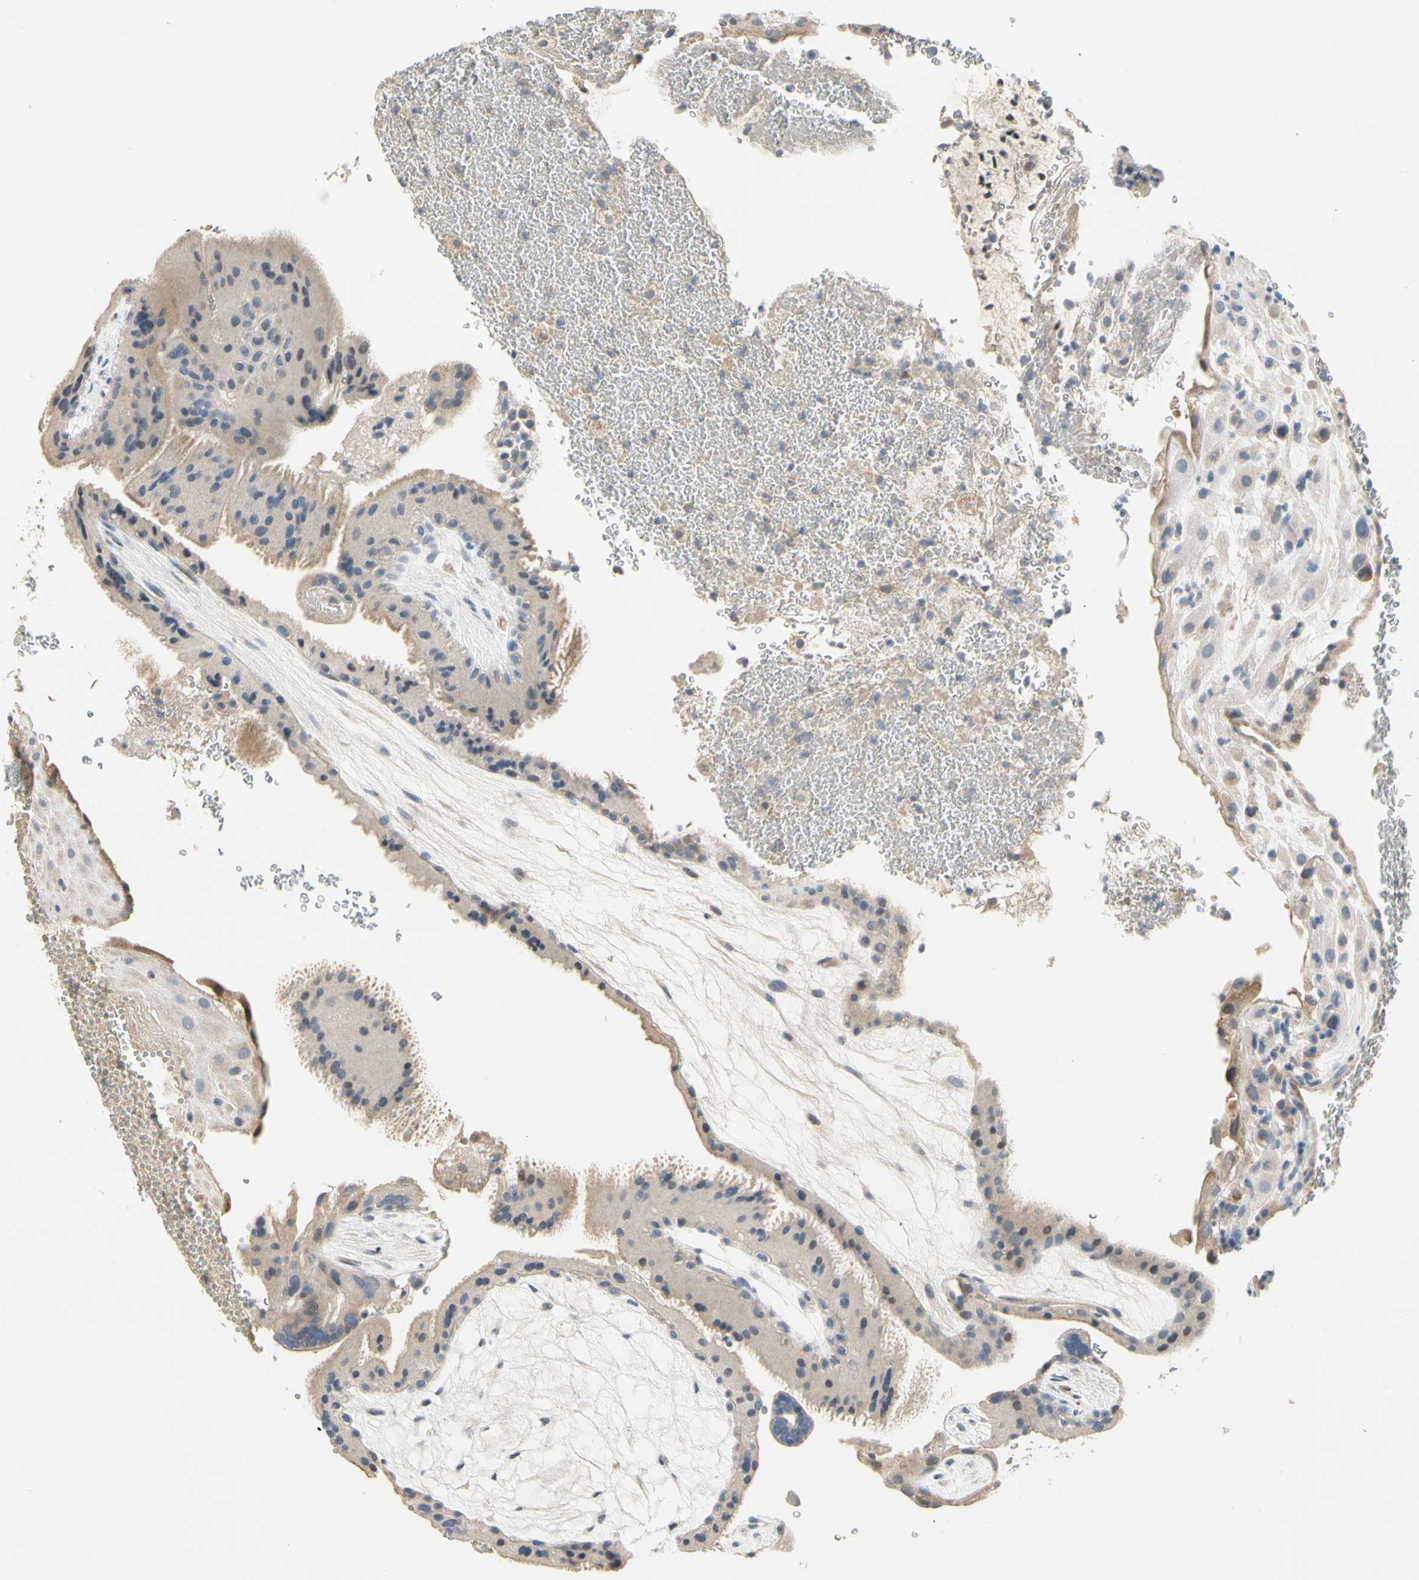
{"staining": {"intensity": "weak", "quantity": "<25%", "location": "cytoplasmic/membranous"}, "tissue": "placenta", "cell_type": "Decidual cells", "image_type": "normal", "snomed": [{"axis": "morphology", "description": "Normal tissue, NOS"}, {"axis": "topography", "description": "Placenta"}], "caption": "Decidual cells show no significant protein staining in normal placenta. (Stains: DAB immunohistochemistry with hematoxylin counter stain, Microscopy: brightfield microscopy at high magnification).", "gene": "GPR153", "patient": {"sex": "female", "age": 19}}